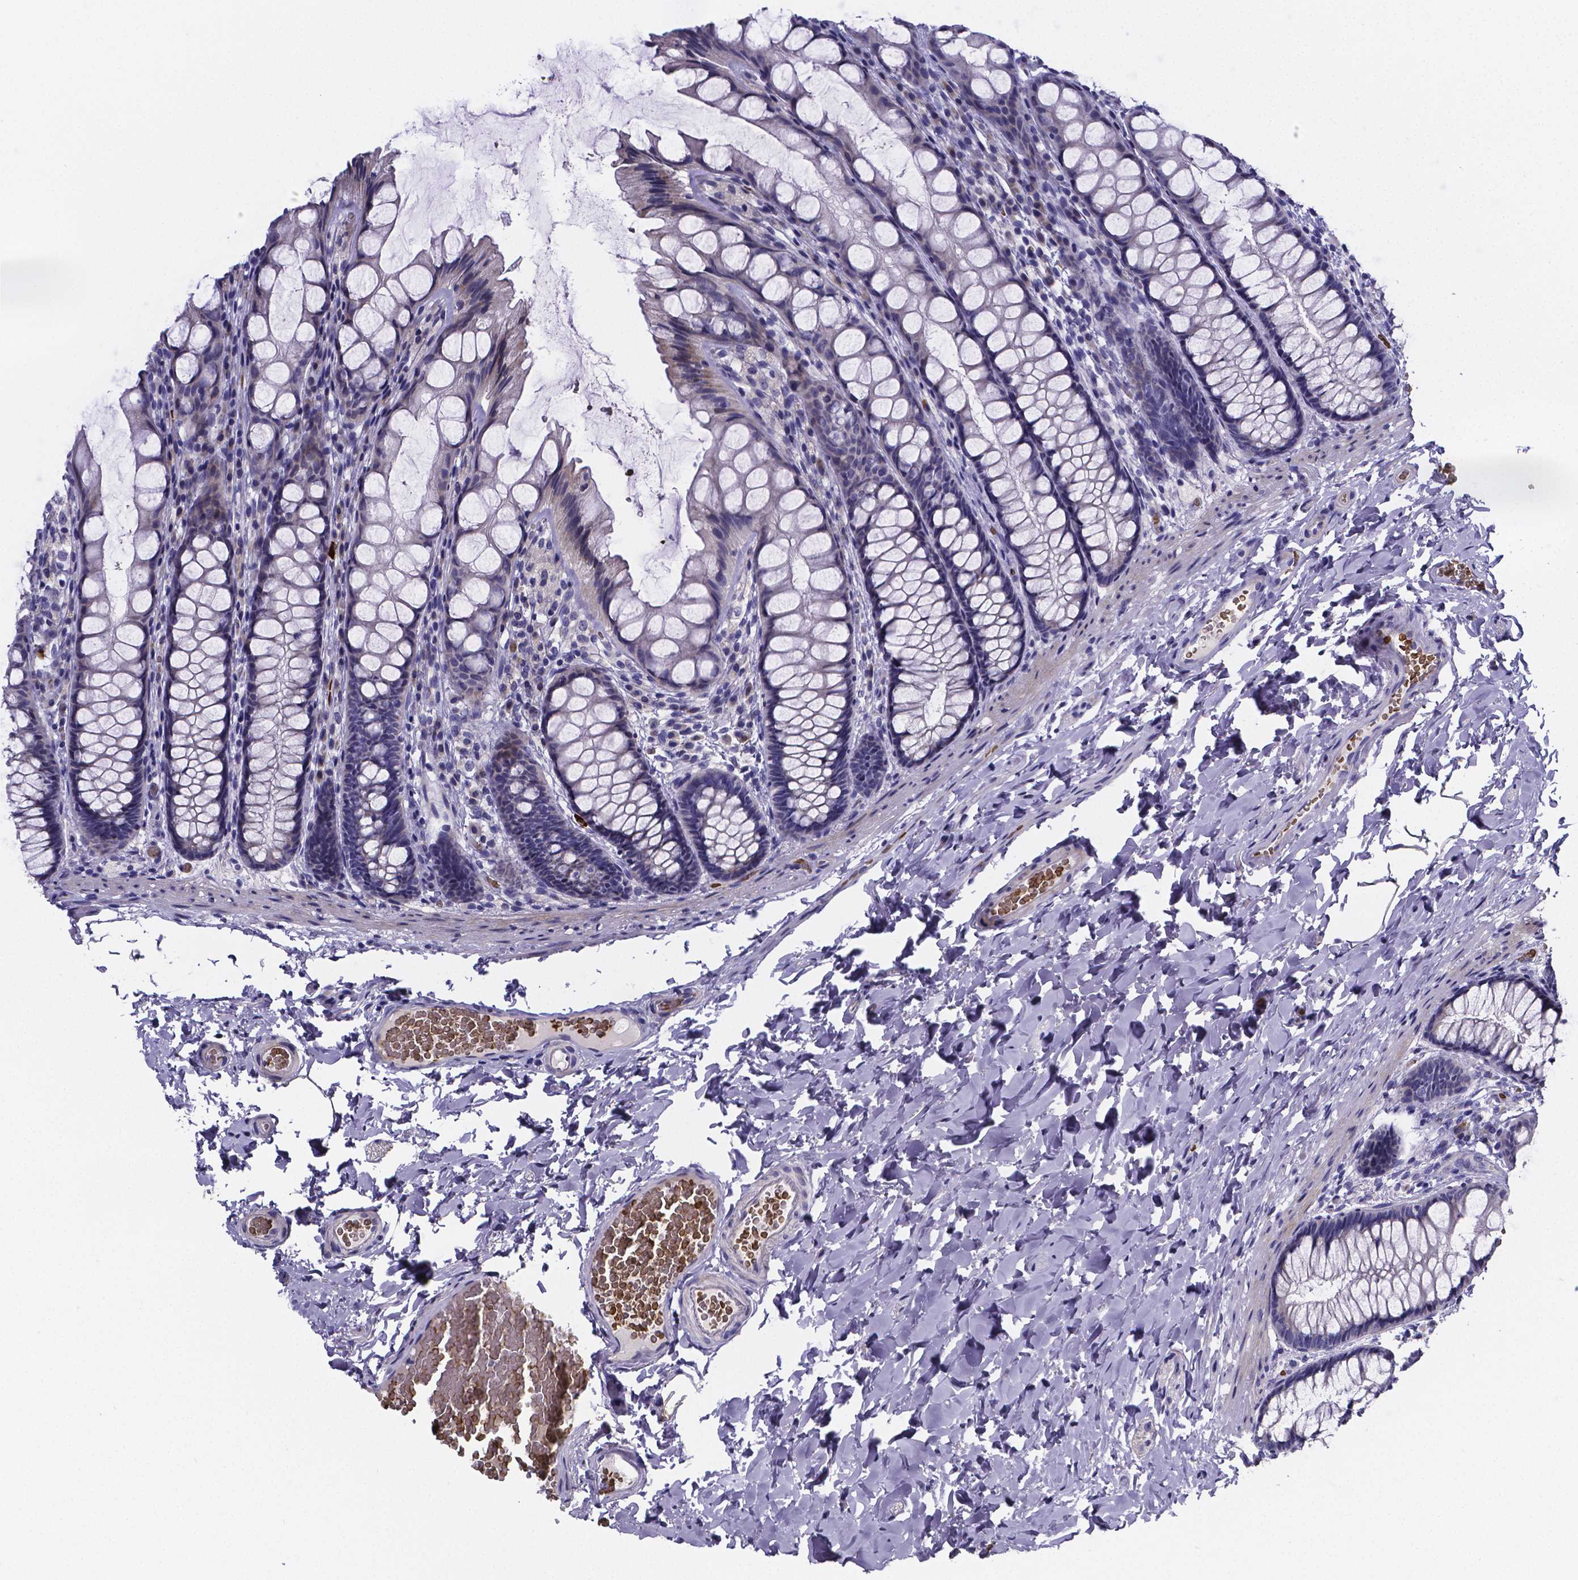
{"staining": {"intensity": "negative", "quantity": "none", "location": "none"}, "tissue": "colon", "cell_type": "Endothelial cells", "image_type": "normal", "snomed": [{"axis": "morphology", "description": "Normal tissue, NOS"}, {"axis": "topography", "description": "Colon"}], "caption": "Immunohistochemistry micrograph of unremarkable colon: colon stained with DAB reveals no significant protein positivity in endothelial cells.", "gene": "GABRA3", "patient": {"sex": "male", "age": 47}}